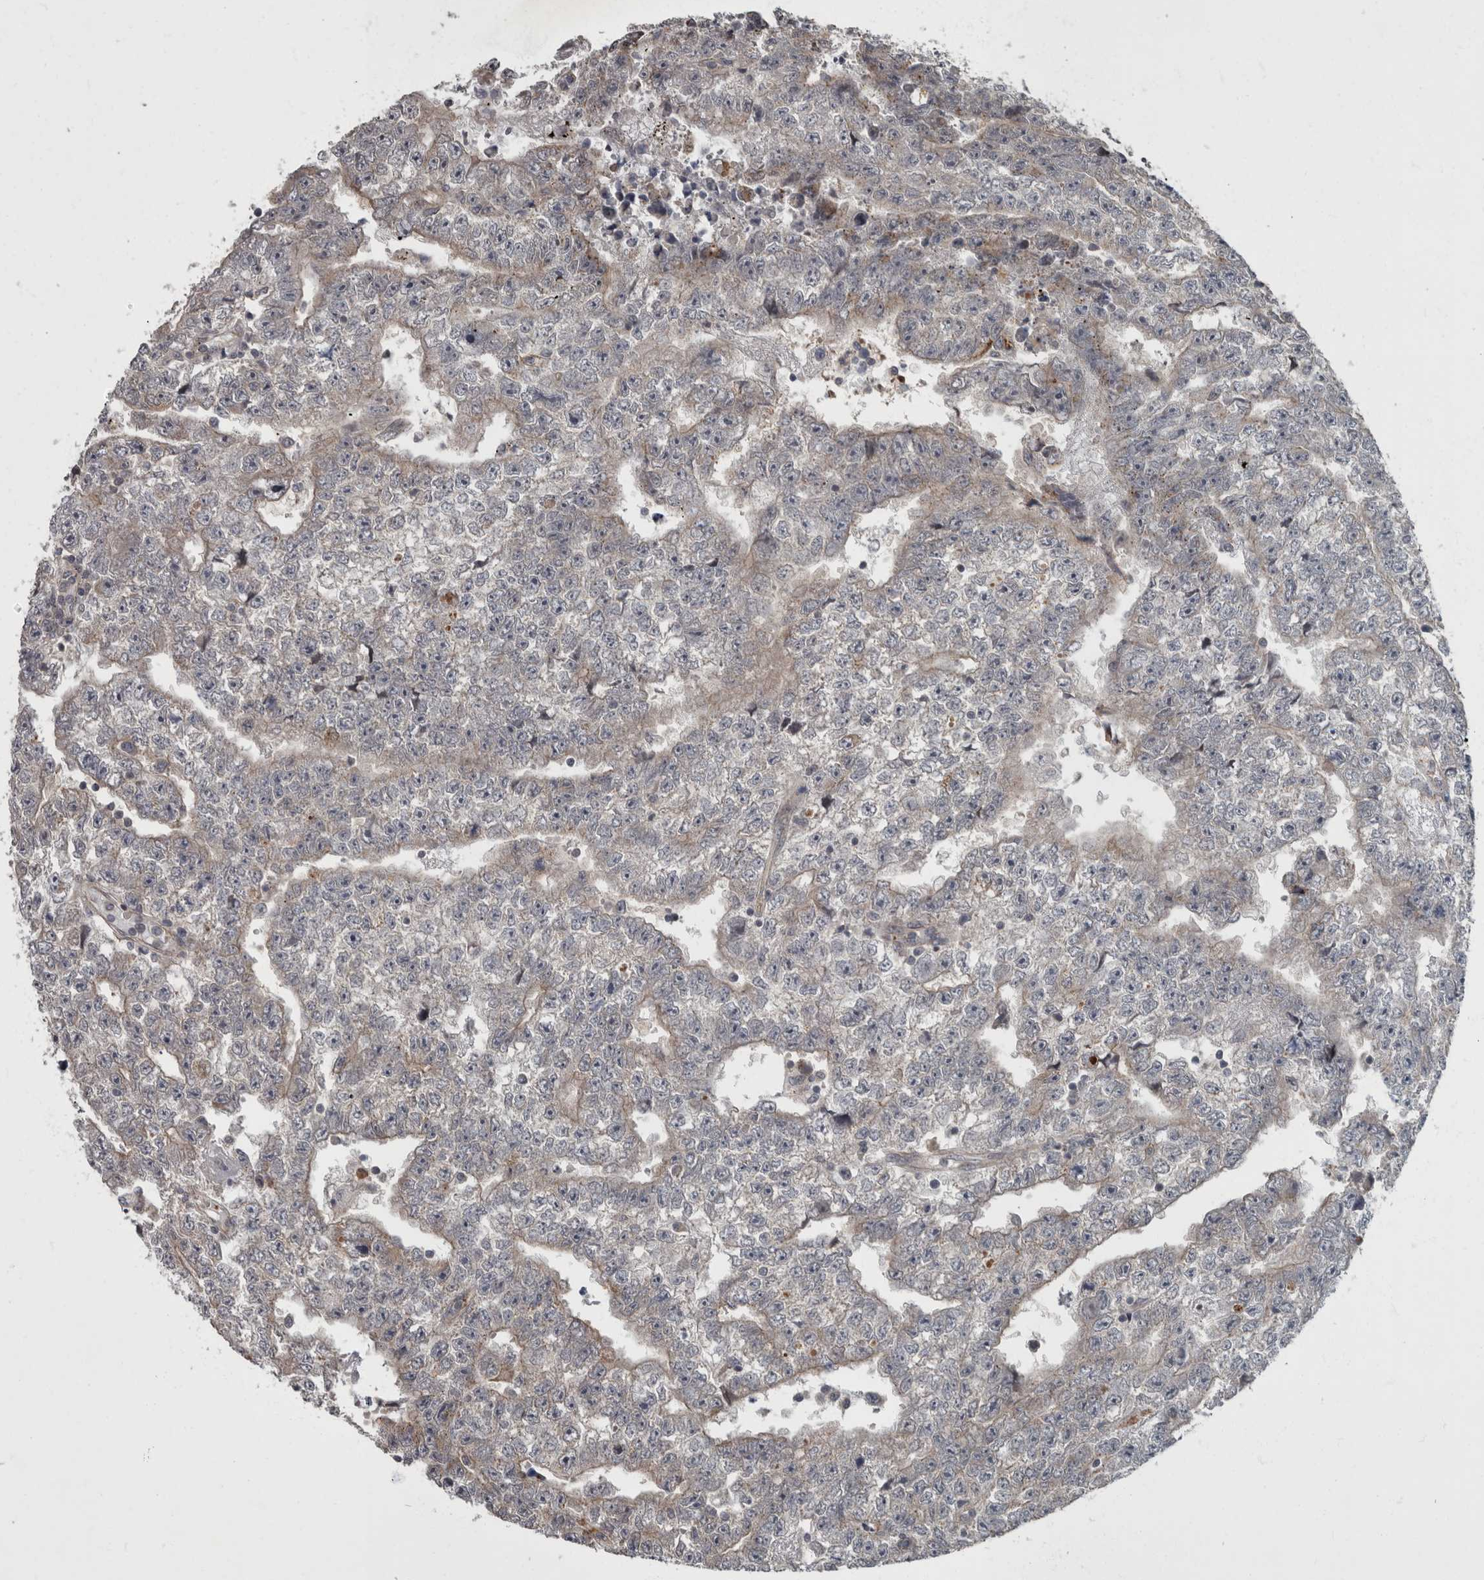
{"staining": {"intensity": "negative", "quantity": "none", "location": "none"}, "tissue": "testis cancer", "cell_type": "Tumor cells", "image_type": "cancer", "snomed": [{"axis": "morphology", "description": "Carcinoma, Embryonal, NOS"}, {"axis": "topography", "description": "Testis"}], "caption": "Tumor cells show no significant protein positivity in testis embryonal carcinoma.", "gene": "VEGFD", "patient": {"sex": "male", "age": 25}}